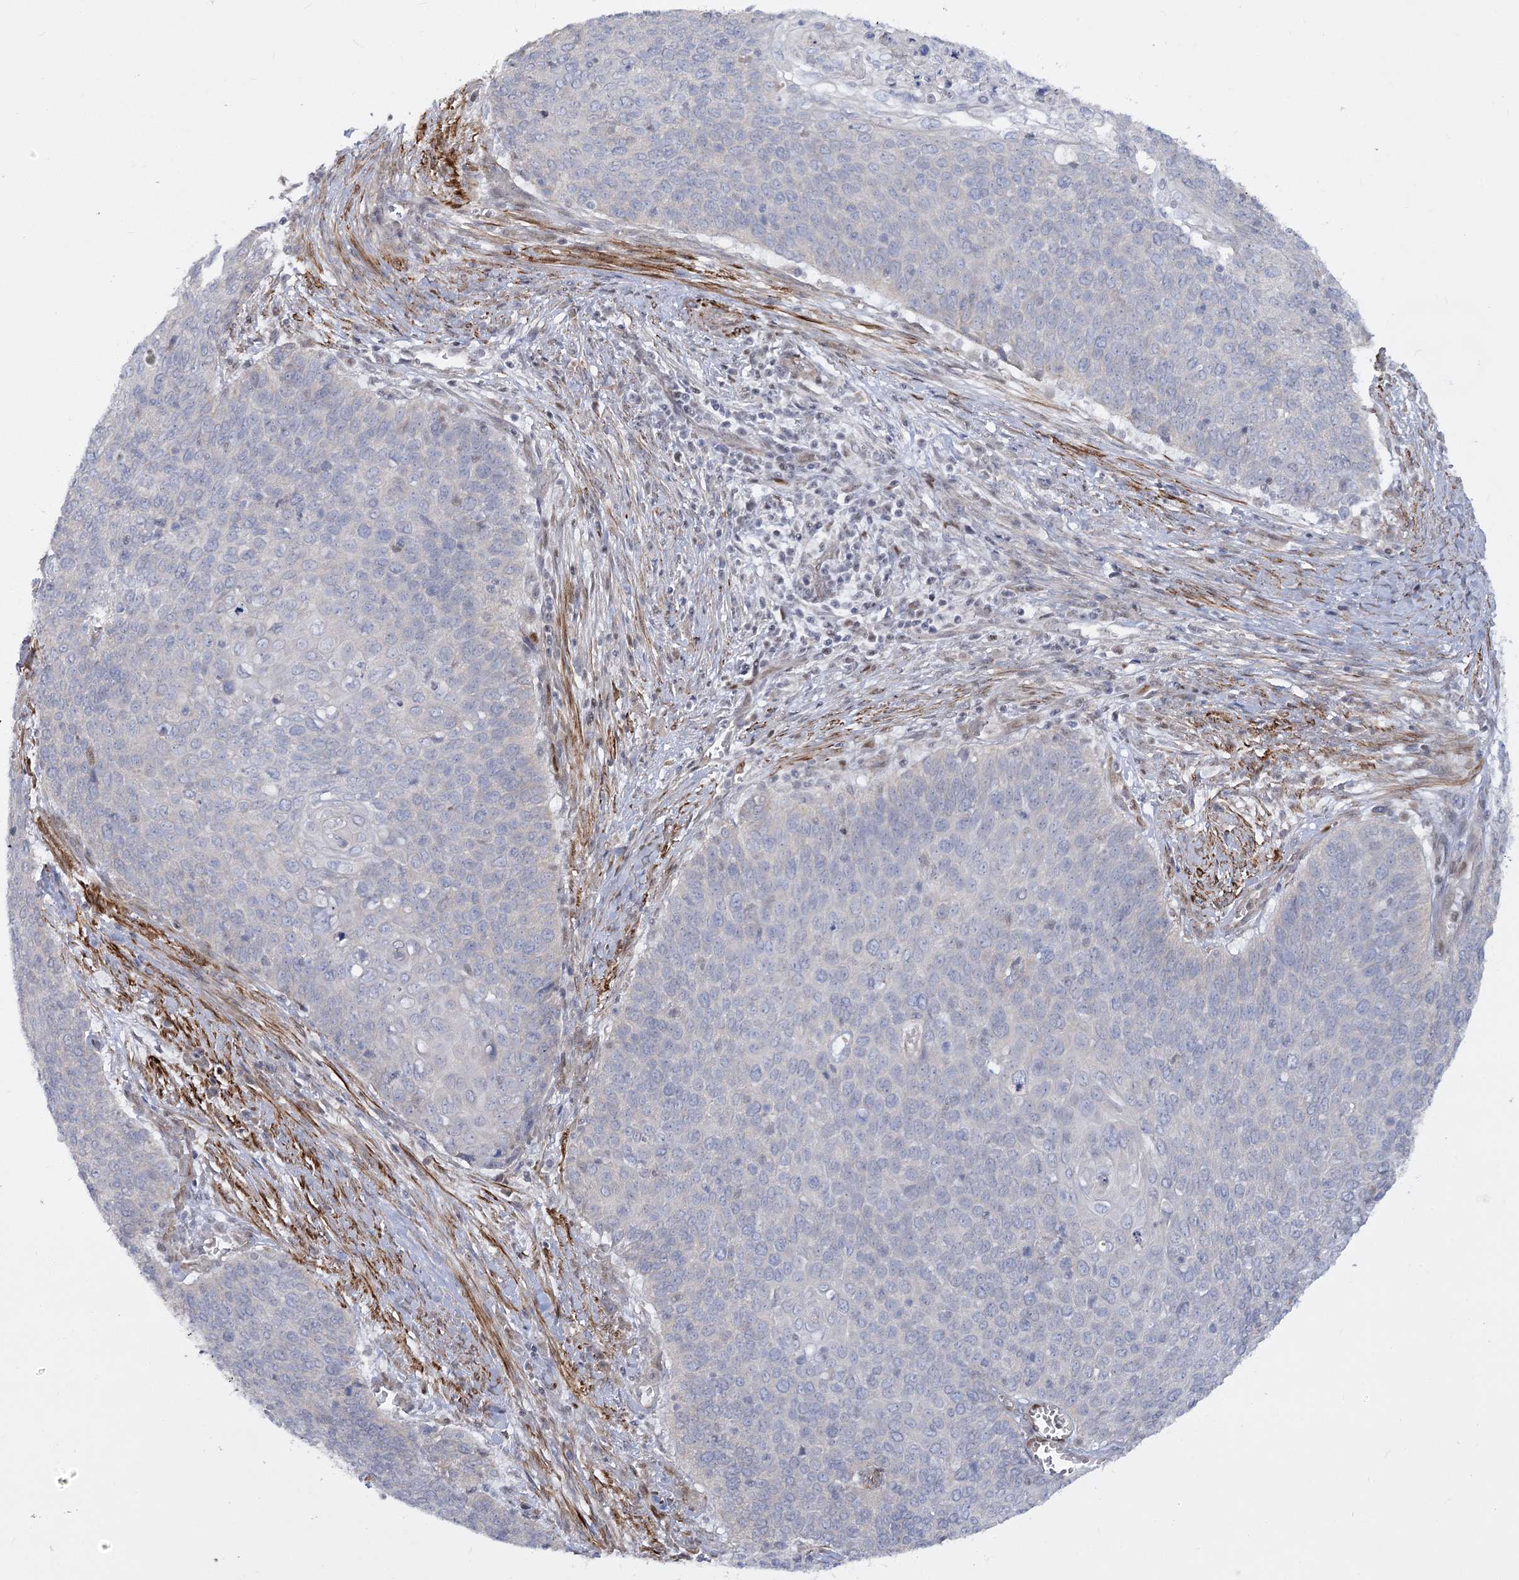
{"staining": {"intensity": "negative", "quantity": "none", "location": "none"}, "tissue": "cervical cancer", "cell_type": "Tumor cells", "image_type": "cancer", "snomed": [{"axis": "morphology", "description": "Squamous cell carcinoma, NOS"}, {"axis": "topography", "description": "Cervix"}], "caption": "This is an IHC micrograph of squamous cell carcinoma (cervical). There is no expression in tumor cells.", "gene": "ARSI", "patient": {"sex": "female", "age": 39}}